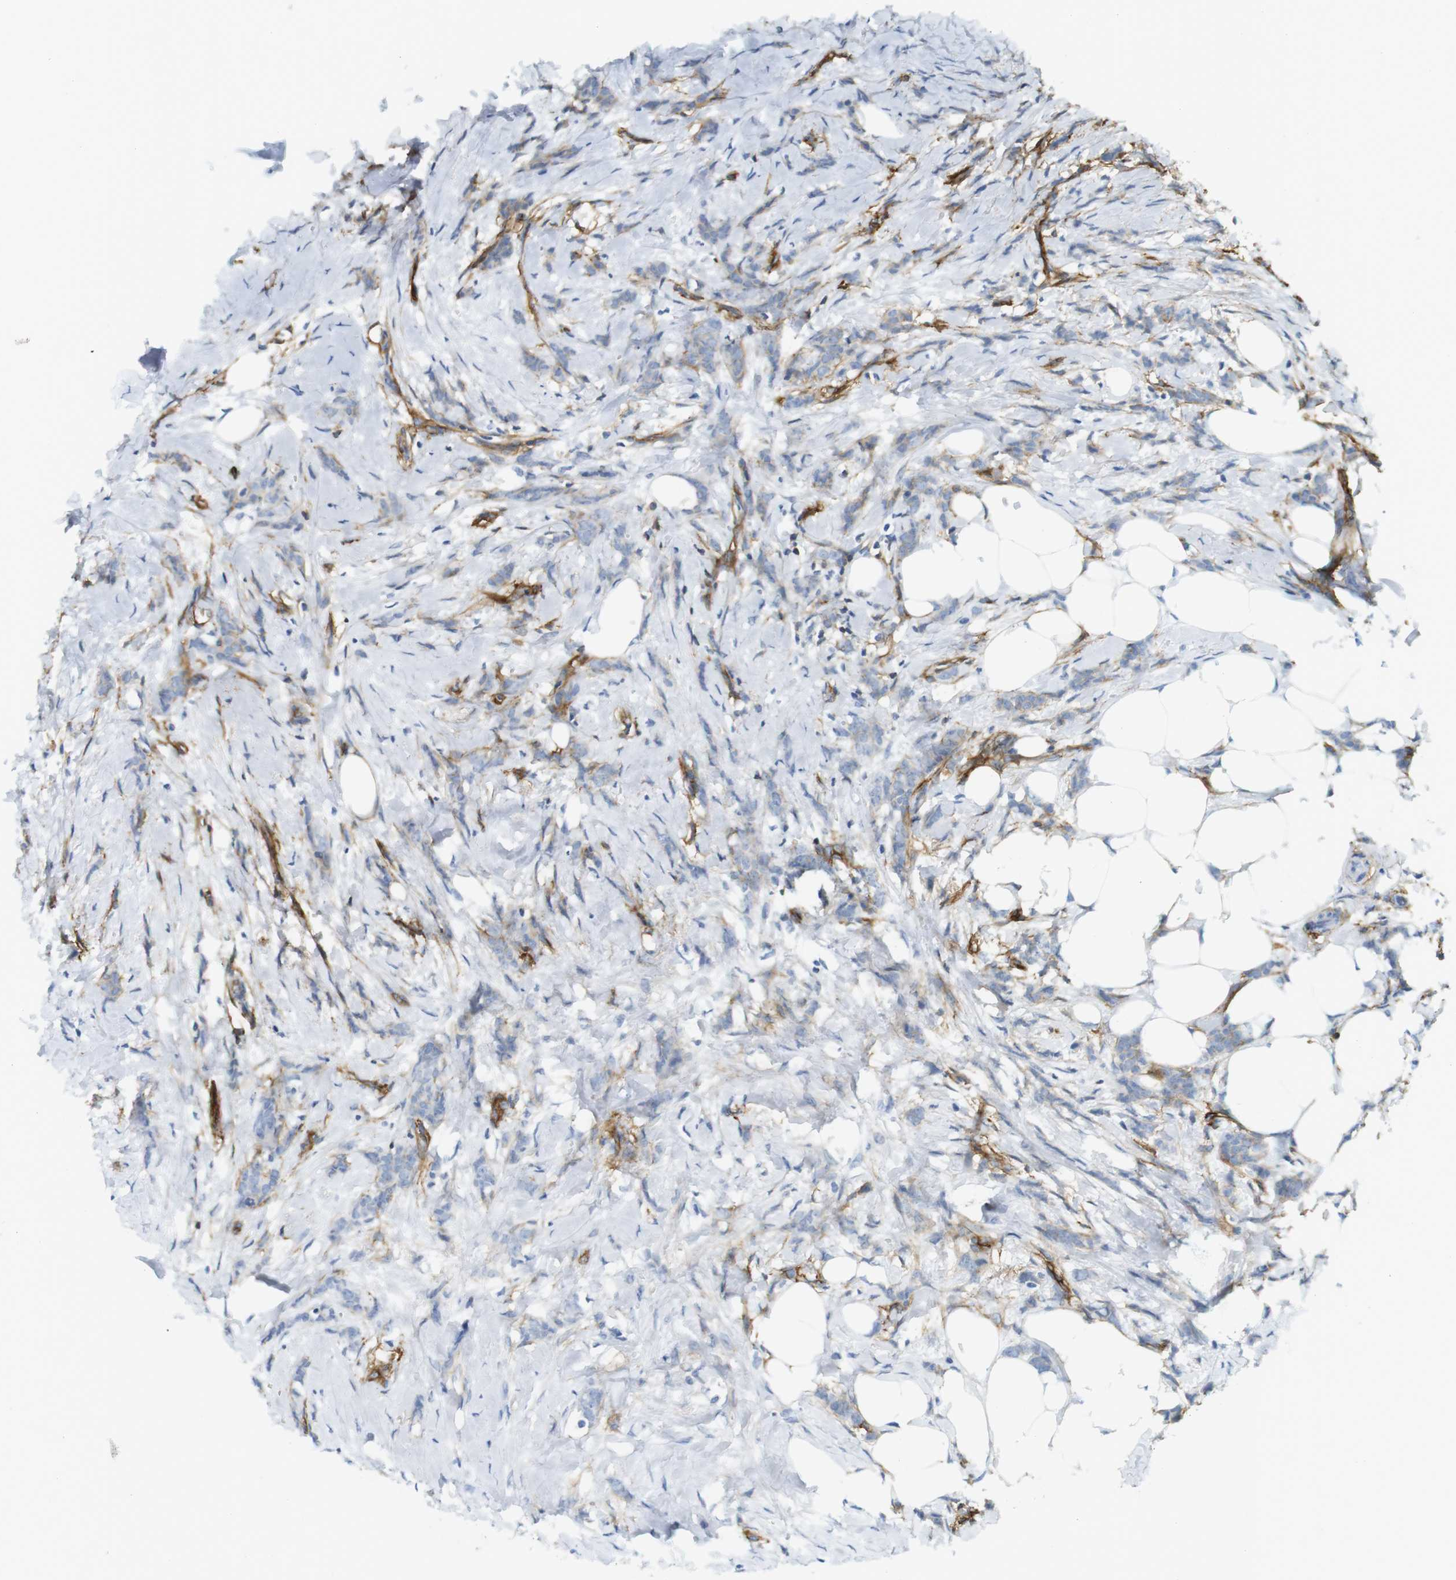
{"staining": {"intensity": "weak", "quantity": "<25%", "location": "cytoplasmic/membranous"}, "tissue": "breast cancer", "cell_type": "Tumor cells", "image_type": "cancer", "snomed": [{"axis": "morphology", "description": "Lobular carcinoma, in situ"}, {"axis": "morphology", "description": "Lobular carcinoma"}, {"axis": "topography", "description": "Breast"}], "caption": "Immunohistochemistry (IHC) micrograph of breast lobular carcinoma stained for a protein (brown), which demonstrates no expression in tumor cells.", "gene": "F2R", "patient": {"sex": "female", "age": 41}}